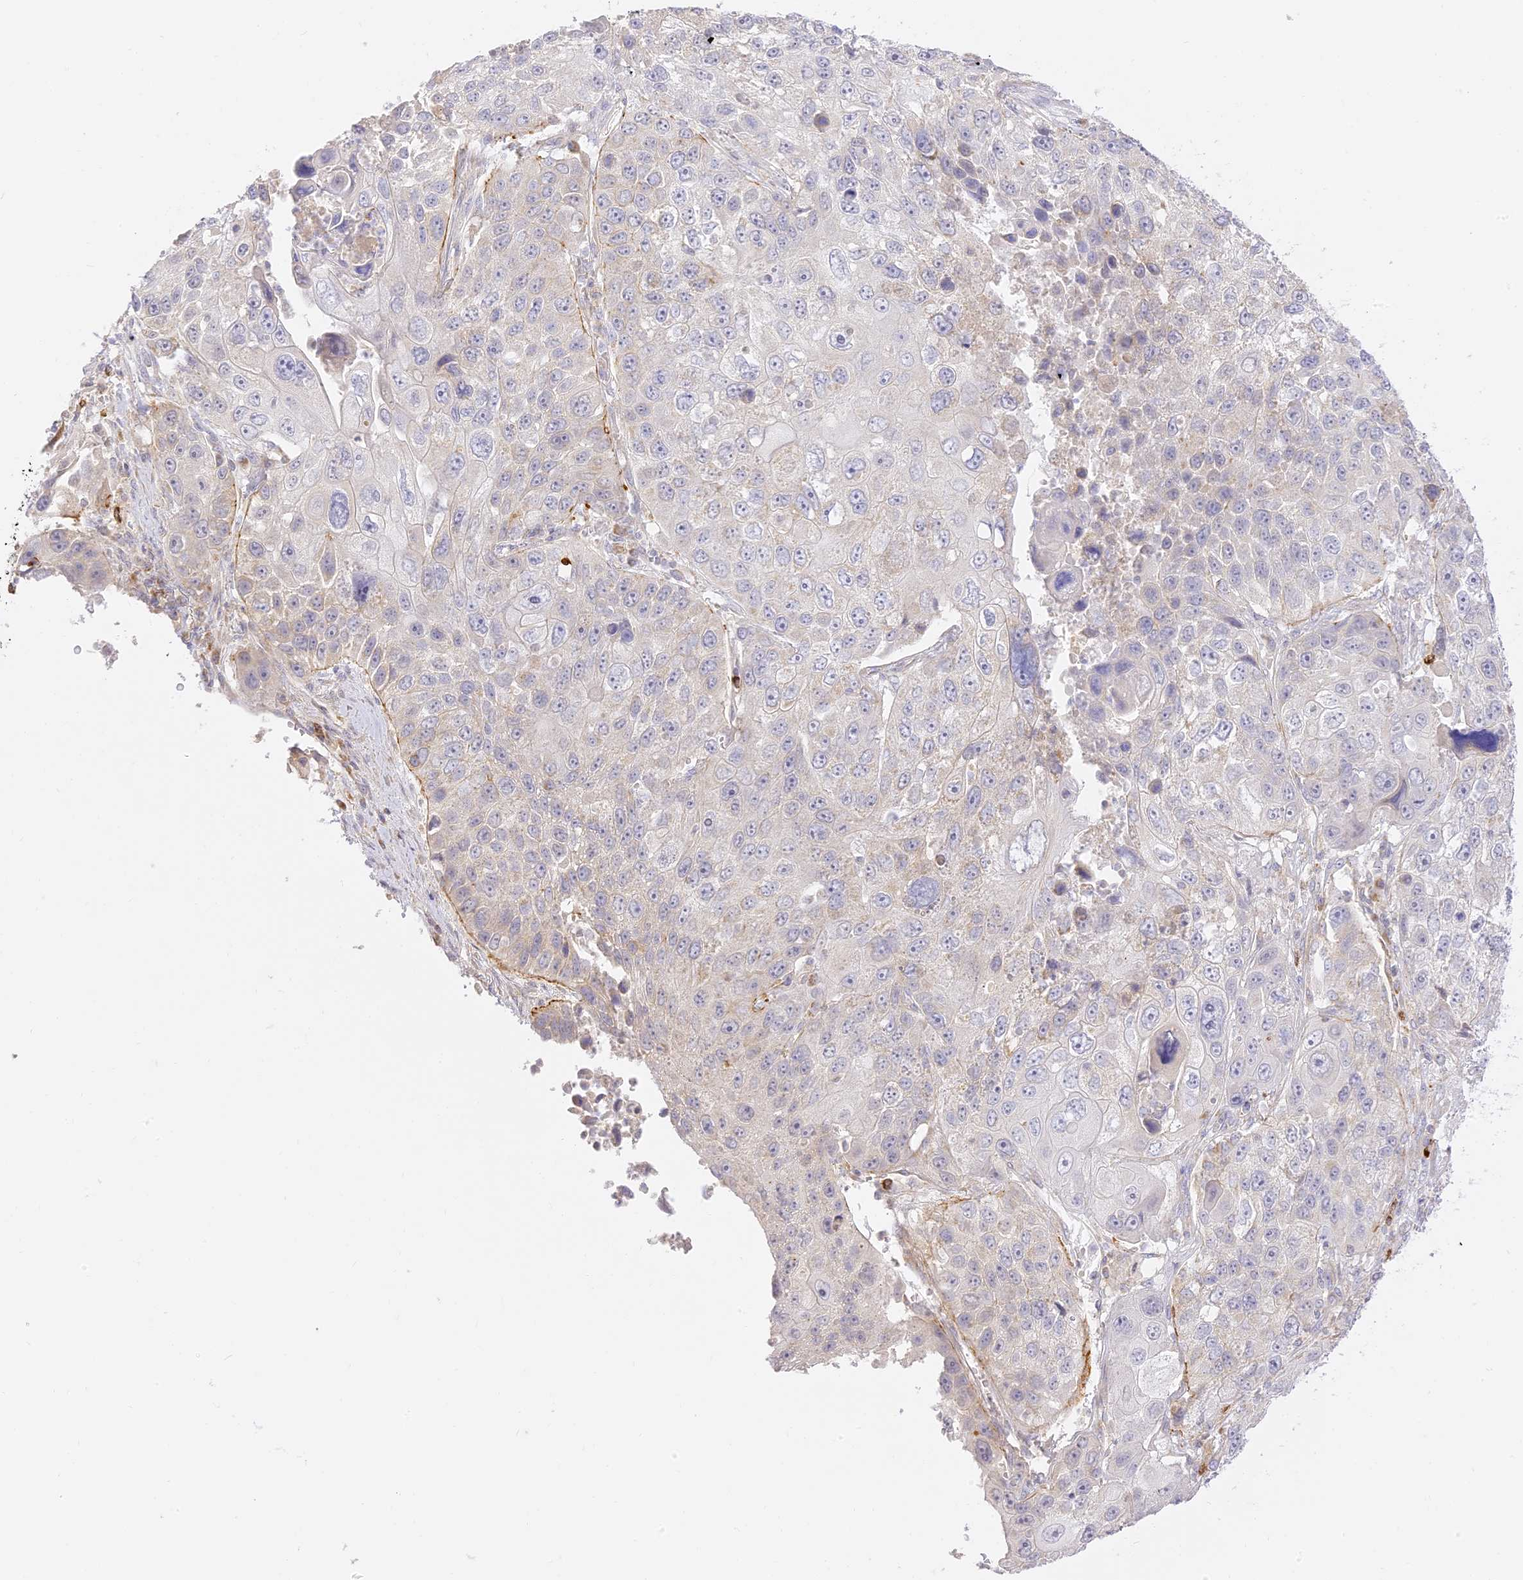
{"staining": {"intensity": "negative", "quantity": "none", "location": "none"}, "tissue": "lung cancer", "cell_type": "Tumor cells", "image_type": "cancer", "snomed": [{"axis": "morphology", "description": "Squamous cell carcinoma, NOS"}, {"axis": "topography", "description": "Lung"}], "caption": "Tumor cells show no significant positivity in lung cancer (squamous cell carcinoma). (Immunohistochemistry, brightfield microscopy, high magnification).", "gene": "LRRC15", "patient": {"sex": "male", "age": 61}}